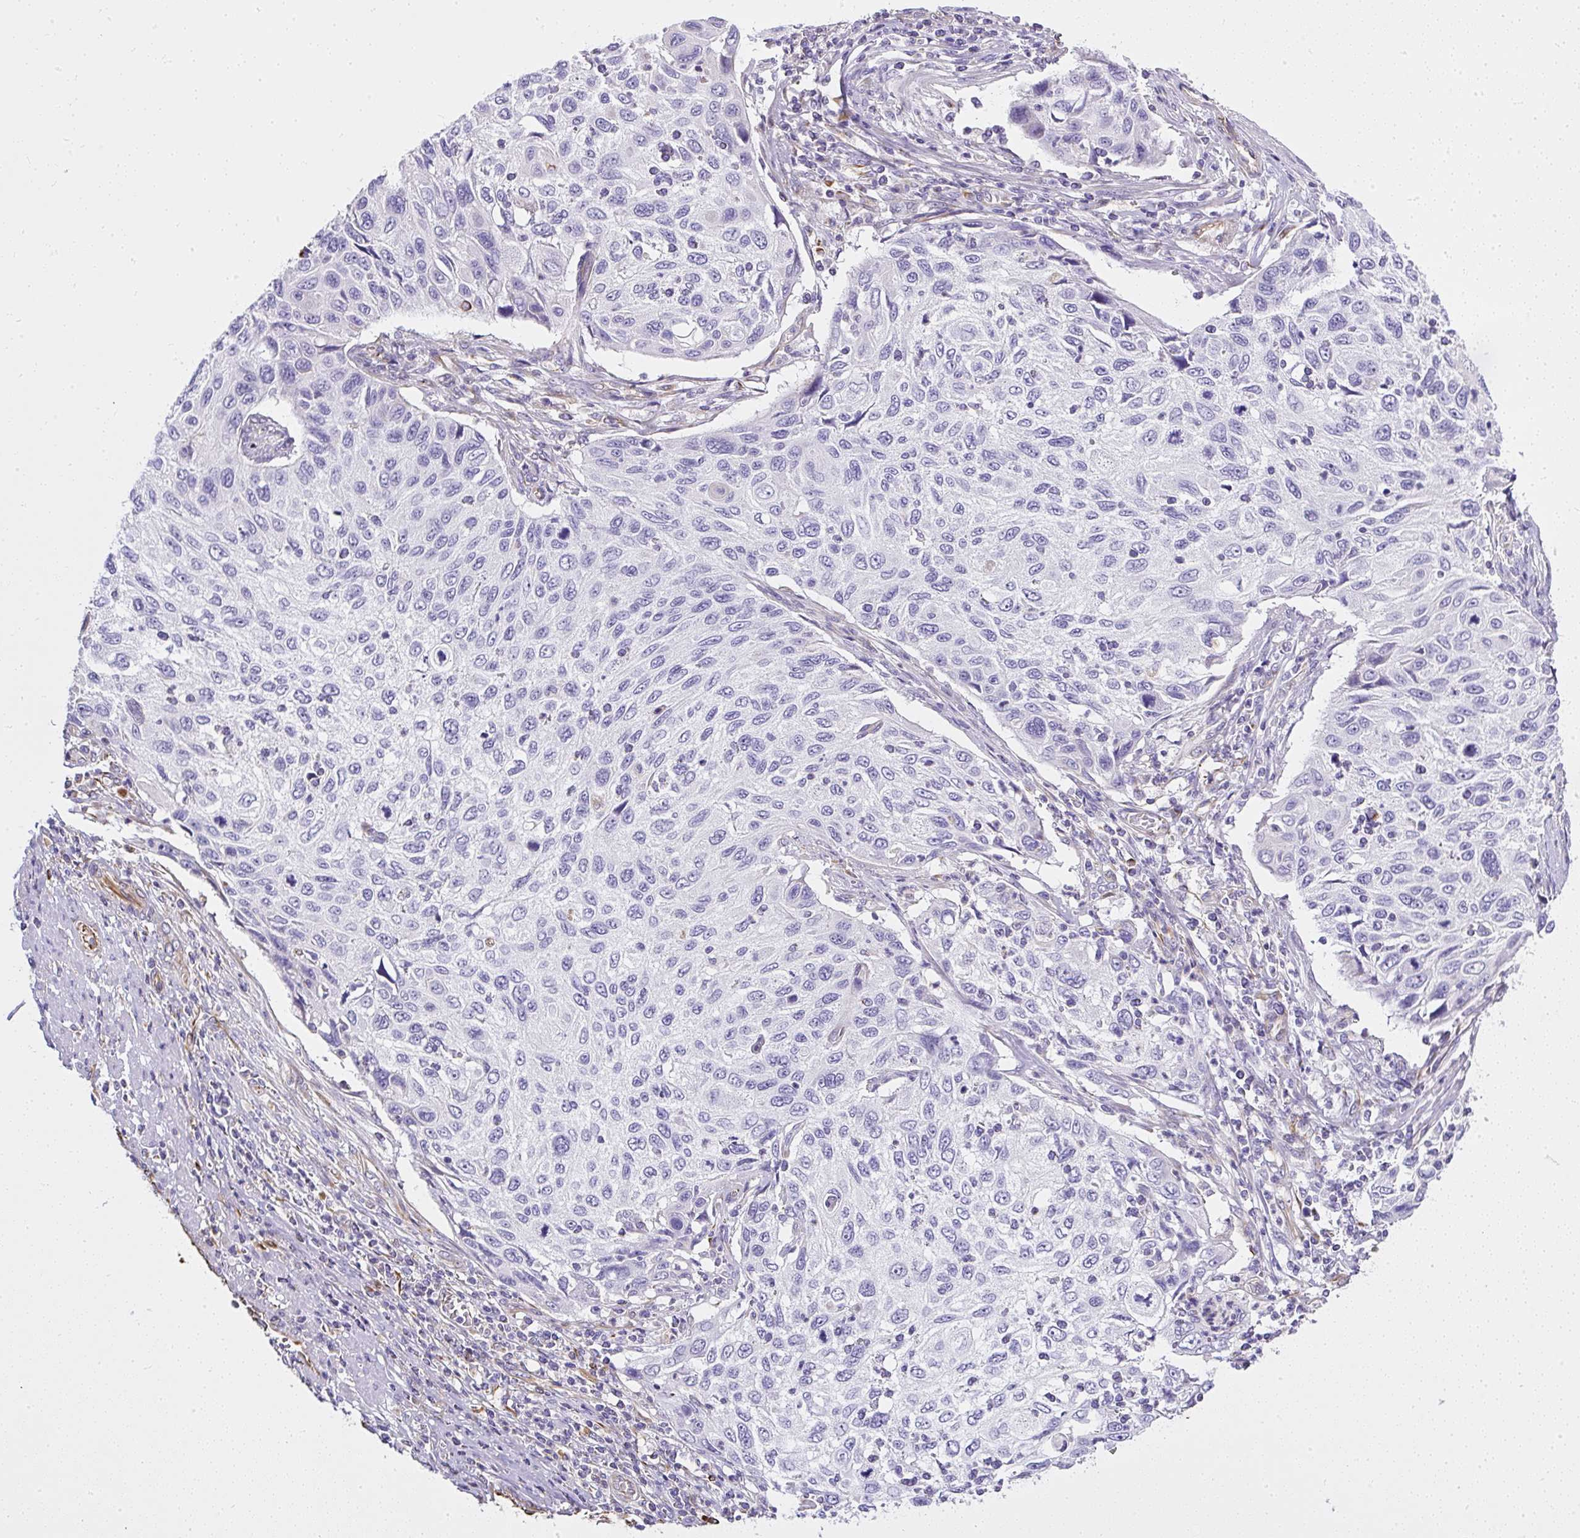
{"staining": {"intensity": "negative", "quantity": "none", "location": "none"}, "tissue": "cervical cancer", "cell_type": "Tumor cells", "image_type": "cancer", "snomed": [{"axis": "morphology", "description": "Squamous cell carcinoma, NOS"}, {"axis": "topography", "description": "Cervix"}], "caption": "Immunohistochemical staining of cervical cancer demonstrates no significant positivity in tumor cells. (DAB immunohistochemistry (IHC), high magnification).", "gene": "PLS1", "patient": {"sex": "female", "age": 70}}